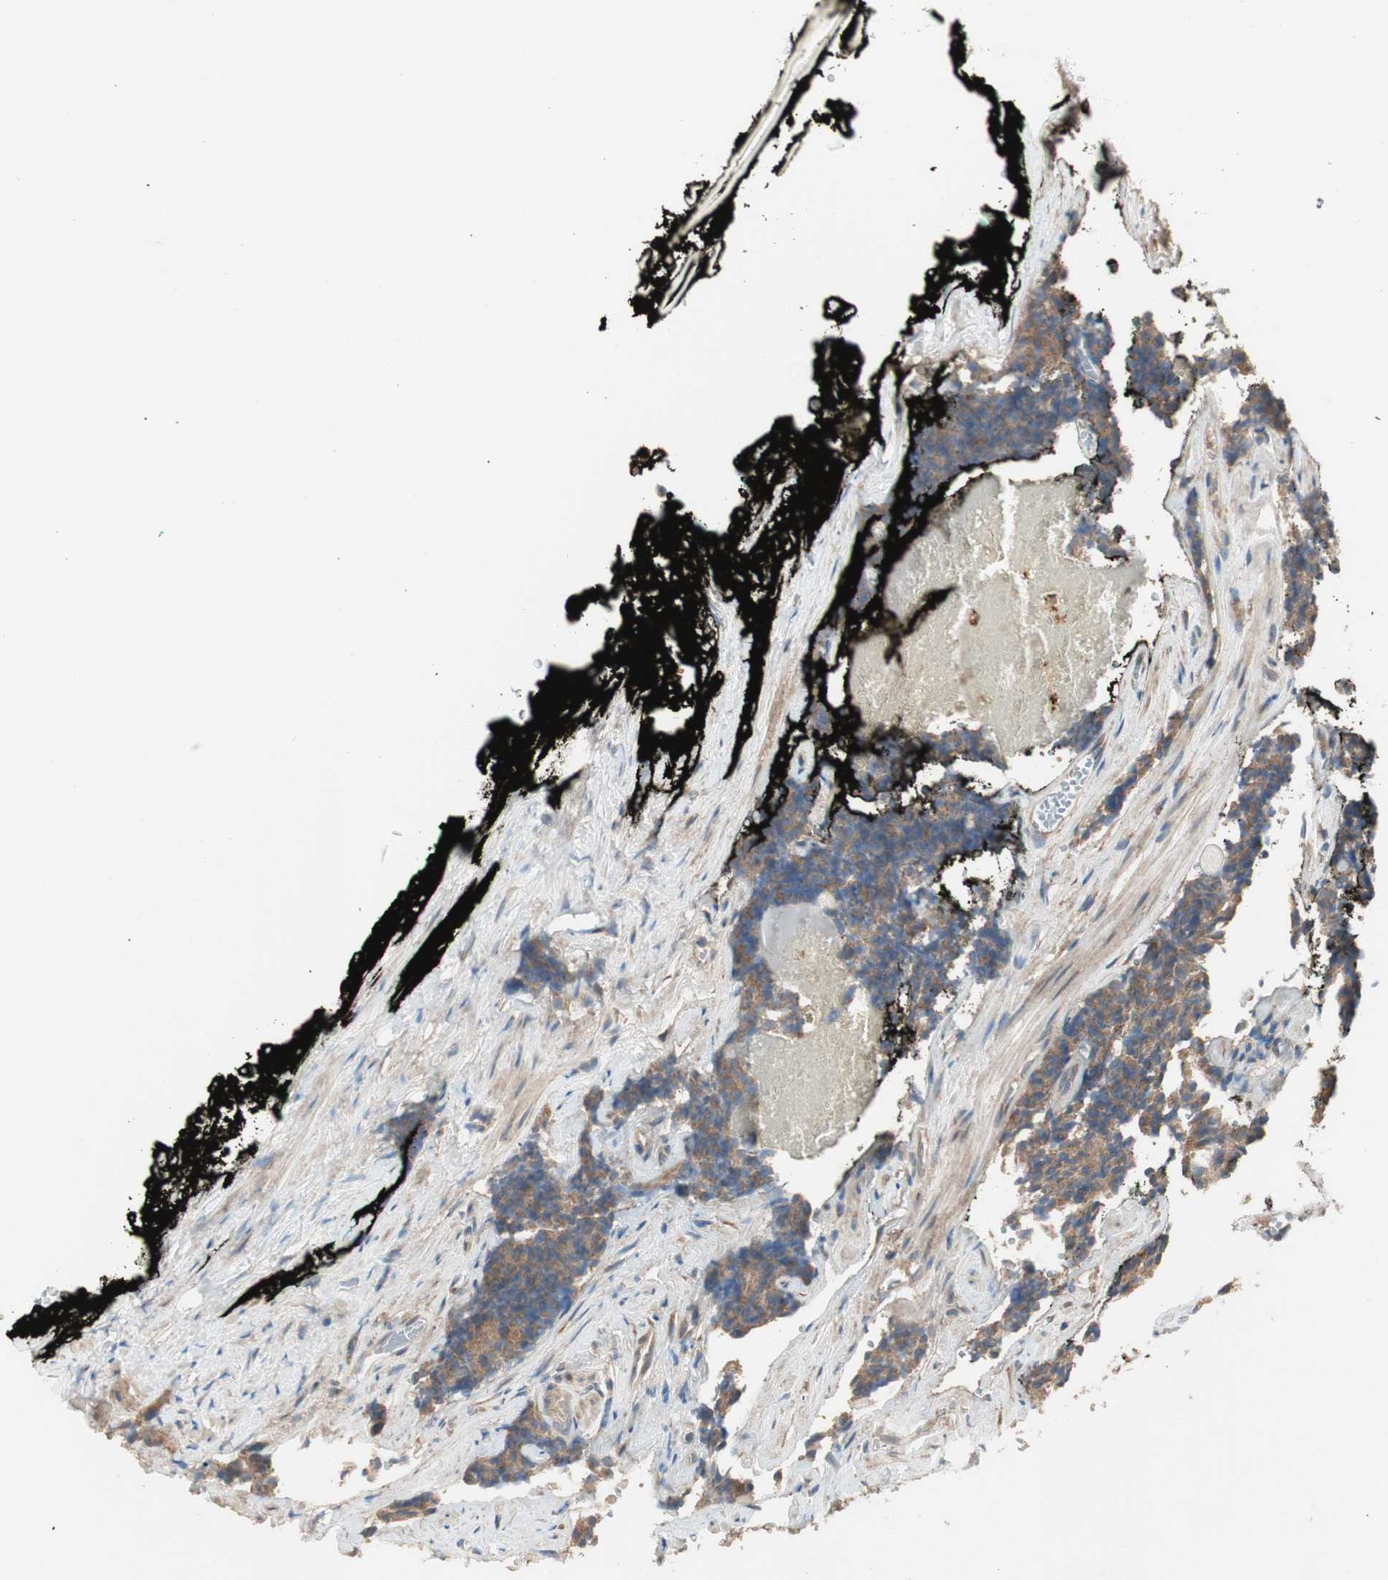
{"staining": {"intensity": "moderate", "quantity": ">75%", "location": "cytoplasmic/membranous"}, "tissue": "prostate cancer", "cell_type": "Tumor cells", "image_type": "cancer", "snomed": [{"axis": "morphology", "description": "Adenocarcinoma, High grade"}, {"axis": "topography", "description": "Prostate"}], "caption": "Immunohistochemical staining of prostate cancer reveals moderate cytoplasmic/membranous protein staining in about >75% of tumor cells.", "gene": "RARRES1", "patient": {"sex": "male", "age": 58}}